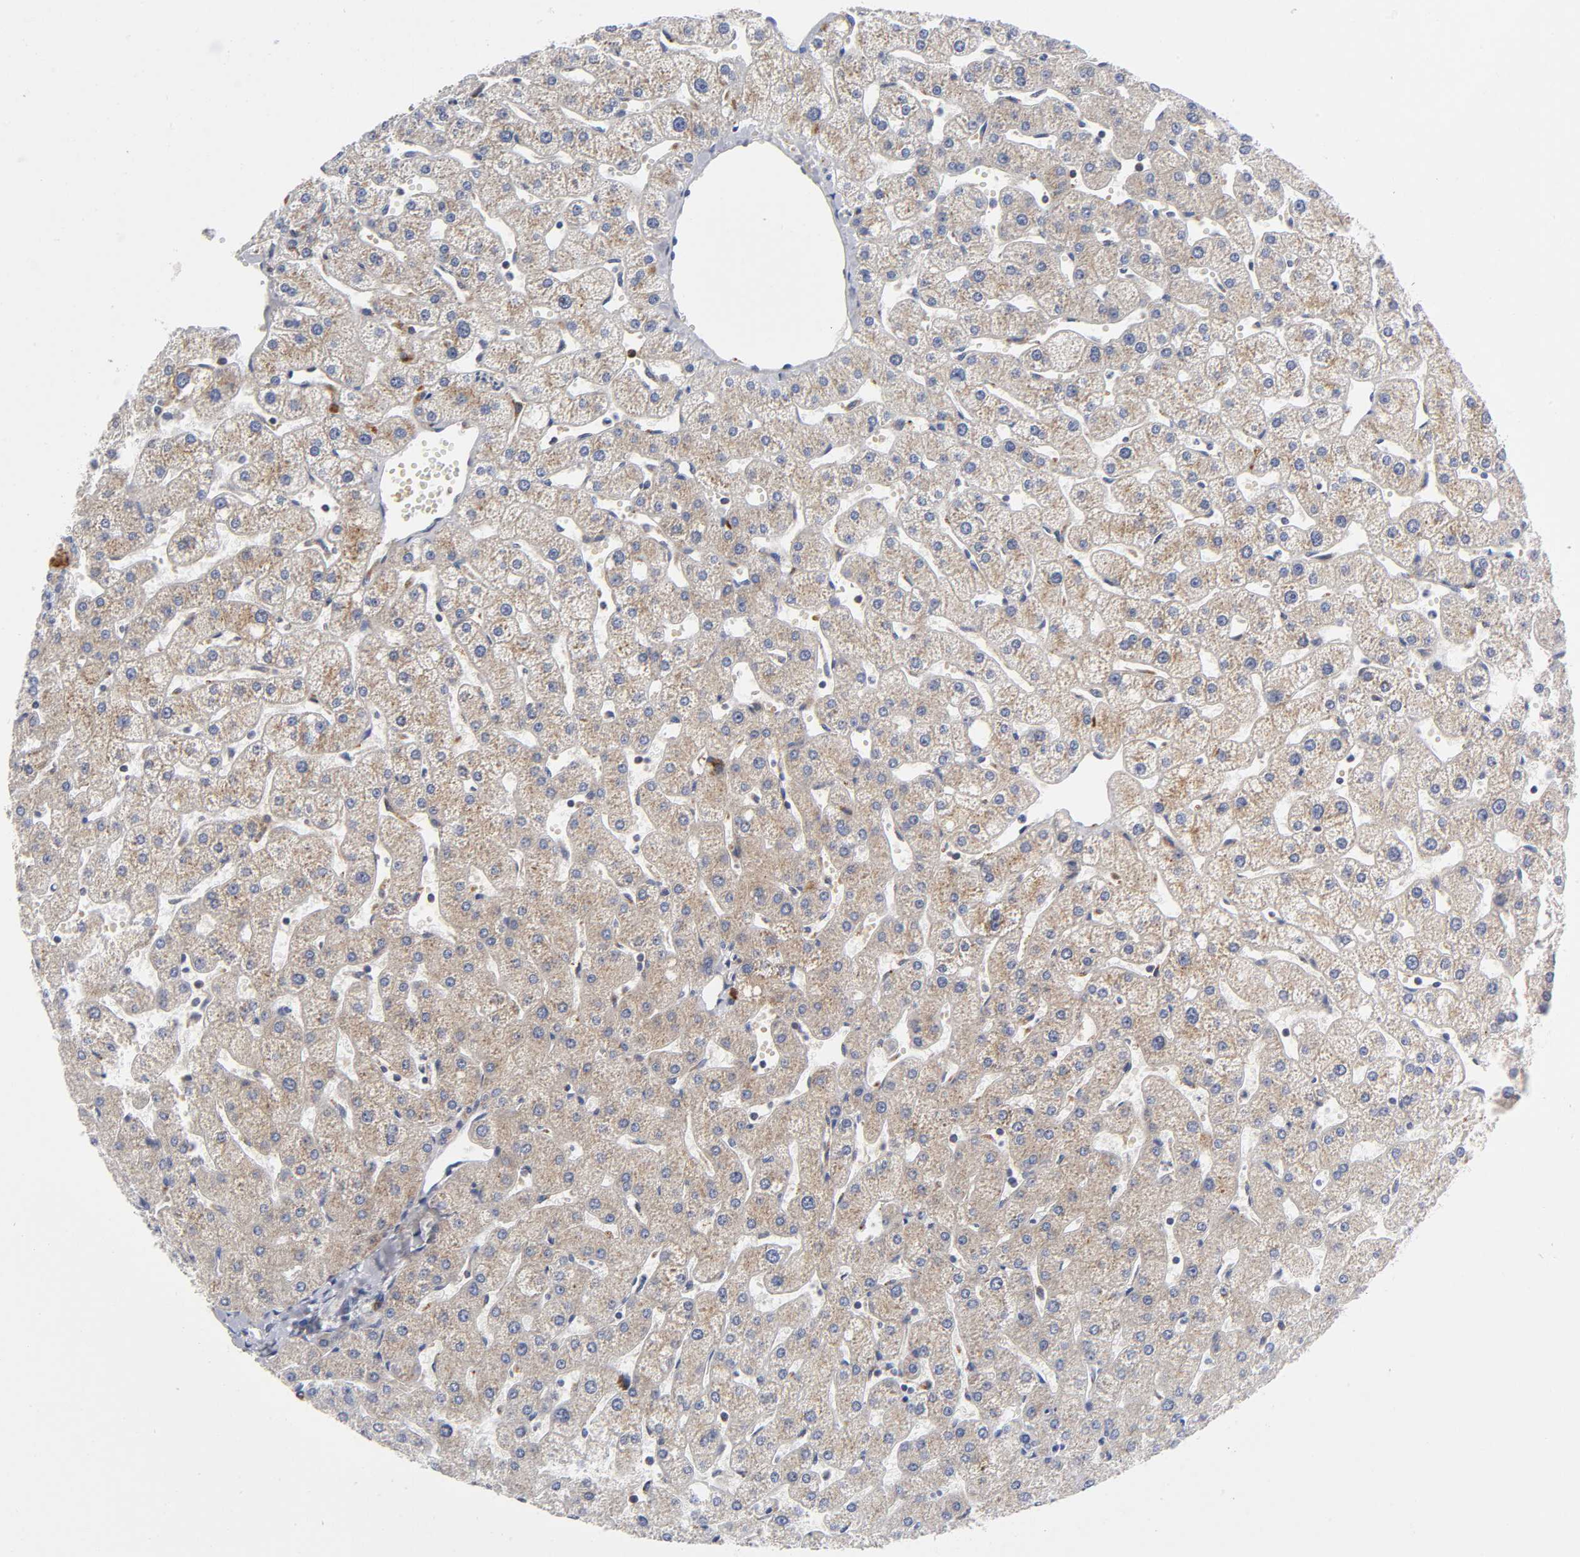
{"staining": {"intensity": "weak", "quantity": ">75%", "location": "cytoplasmic/membranous"}, "tissue": "liver", "cell_type": "Cholangiocytes", "image_type": "normal", "snomed": [{"axis": "morphology", "description": "Normal tissue, NOS"}, {"axis": "topography", "description": "Liver"}], "caption": "Protein staining of unremarkable liver exhibits weak cytoplasmic/membranous expression in about >75% of cholangiocytes.", "gene": "EIF5", "patient": {"sex": "male", "age": 67}}